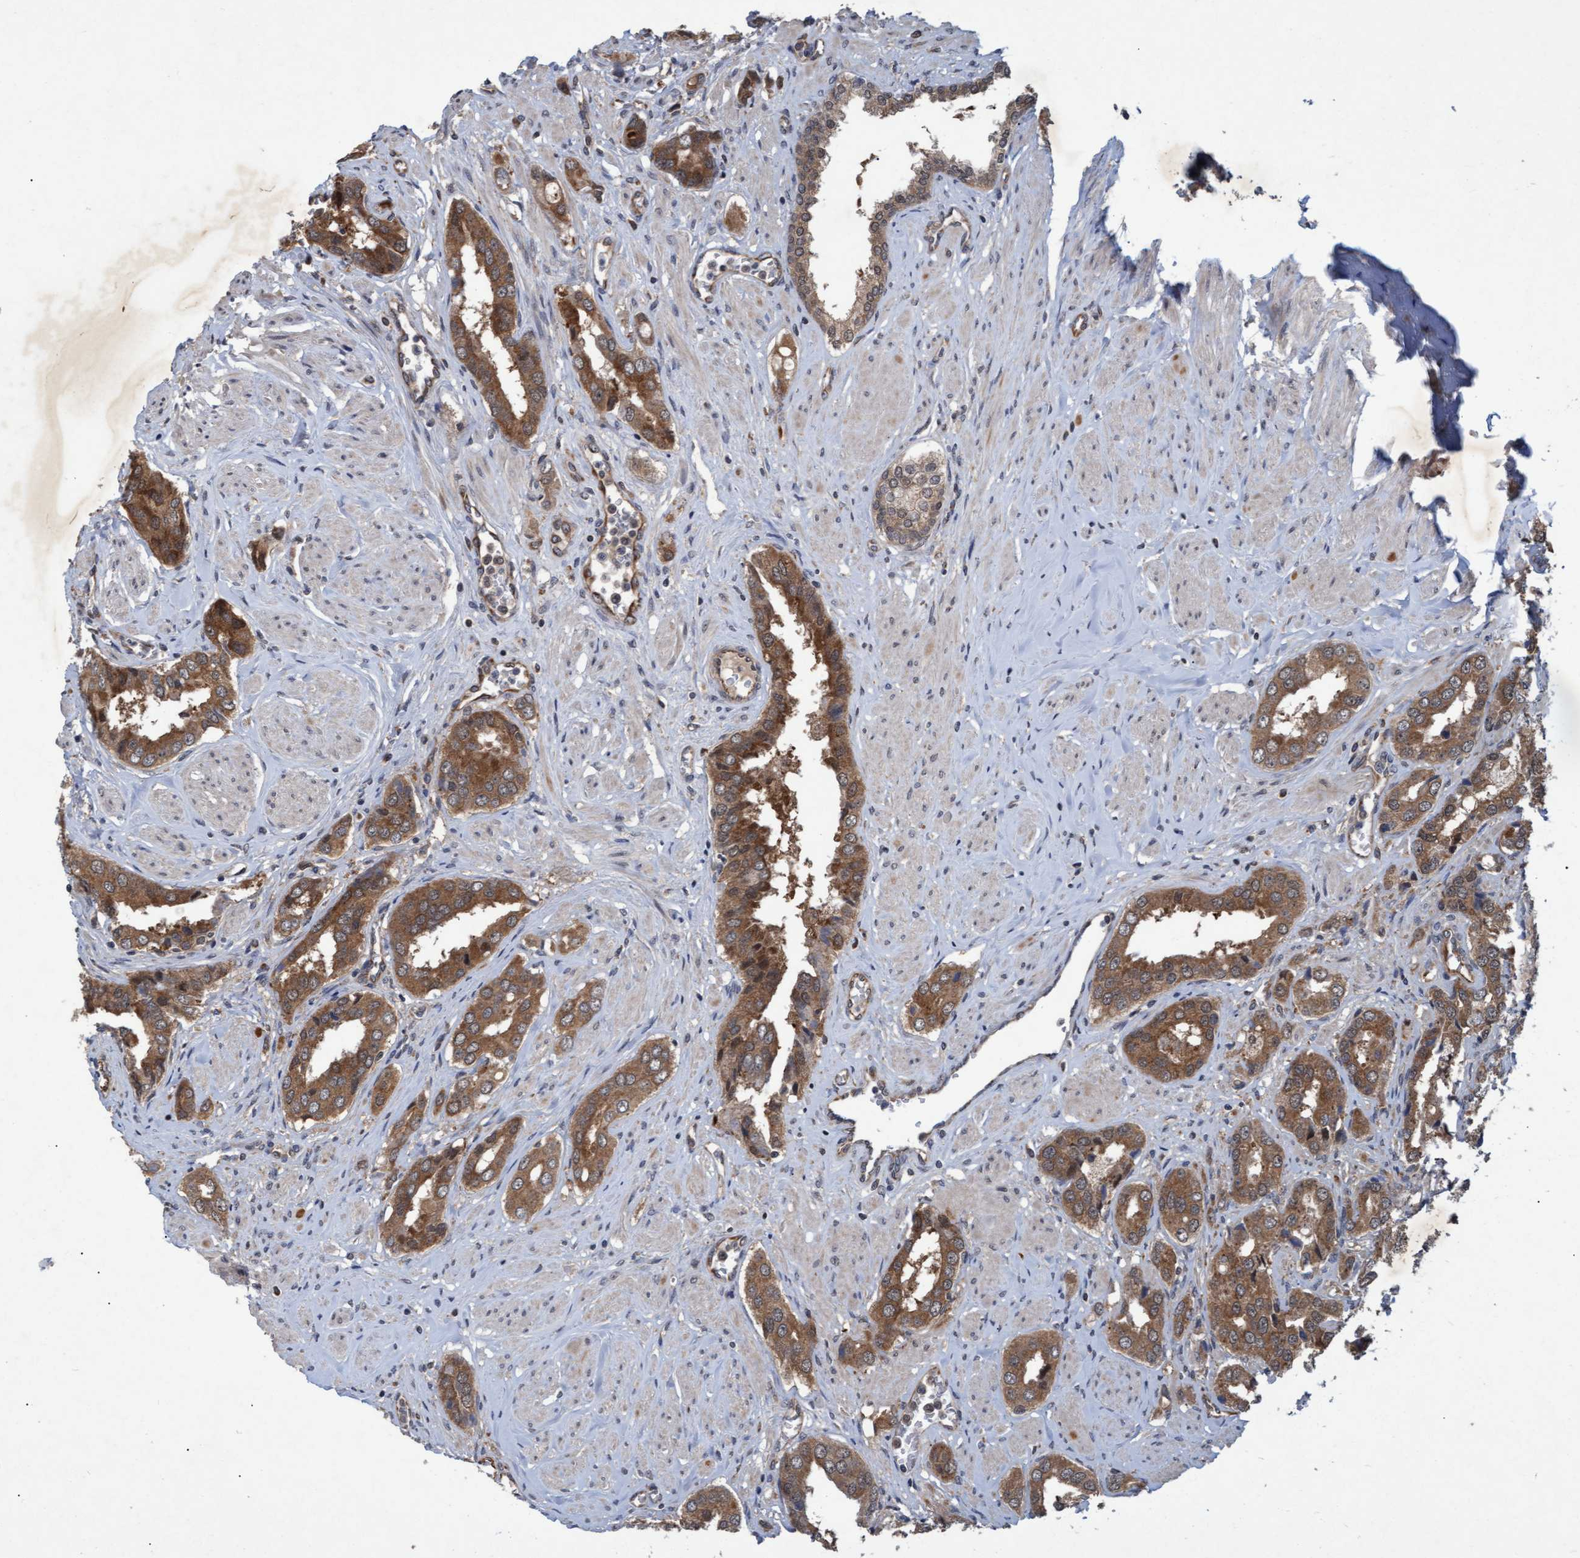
{"staining": {"intensity": "moderate", "quantity": ">75%", "location": "cytoplasmic/membranous"}, "tissue": "prostate cancer", "cell_type": "Tumor cells", "image_type": "cancer", "snomed": [{"axis": "morphology", "description": "Adenocarcinoma, High grade"}, {"axis": "topography", "description": "Prostate"}], "caption": "Immunohistochemistry (IHC) (DAB) staining of human high-grade adenocarcinoma (prostate) demonstrates moderate cytoplasmic/membranous protein staining in about >75% of tumor cells. The staining was performed using DAB, with brown indicating positive protein expression. Nuclei are stained blue with hematoxylin.", "gene": "PSMB6", "patient": {"sex": "male", "age": 52}}